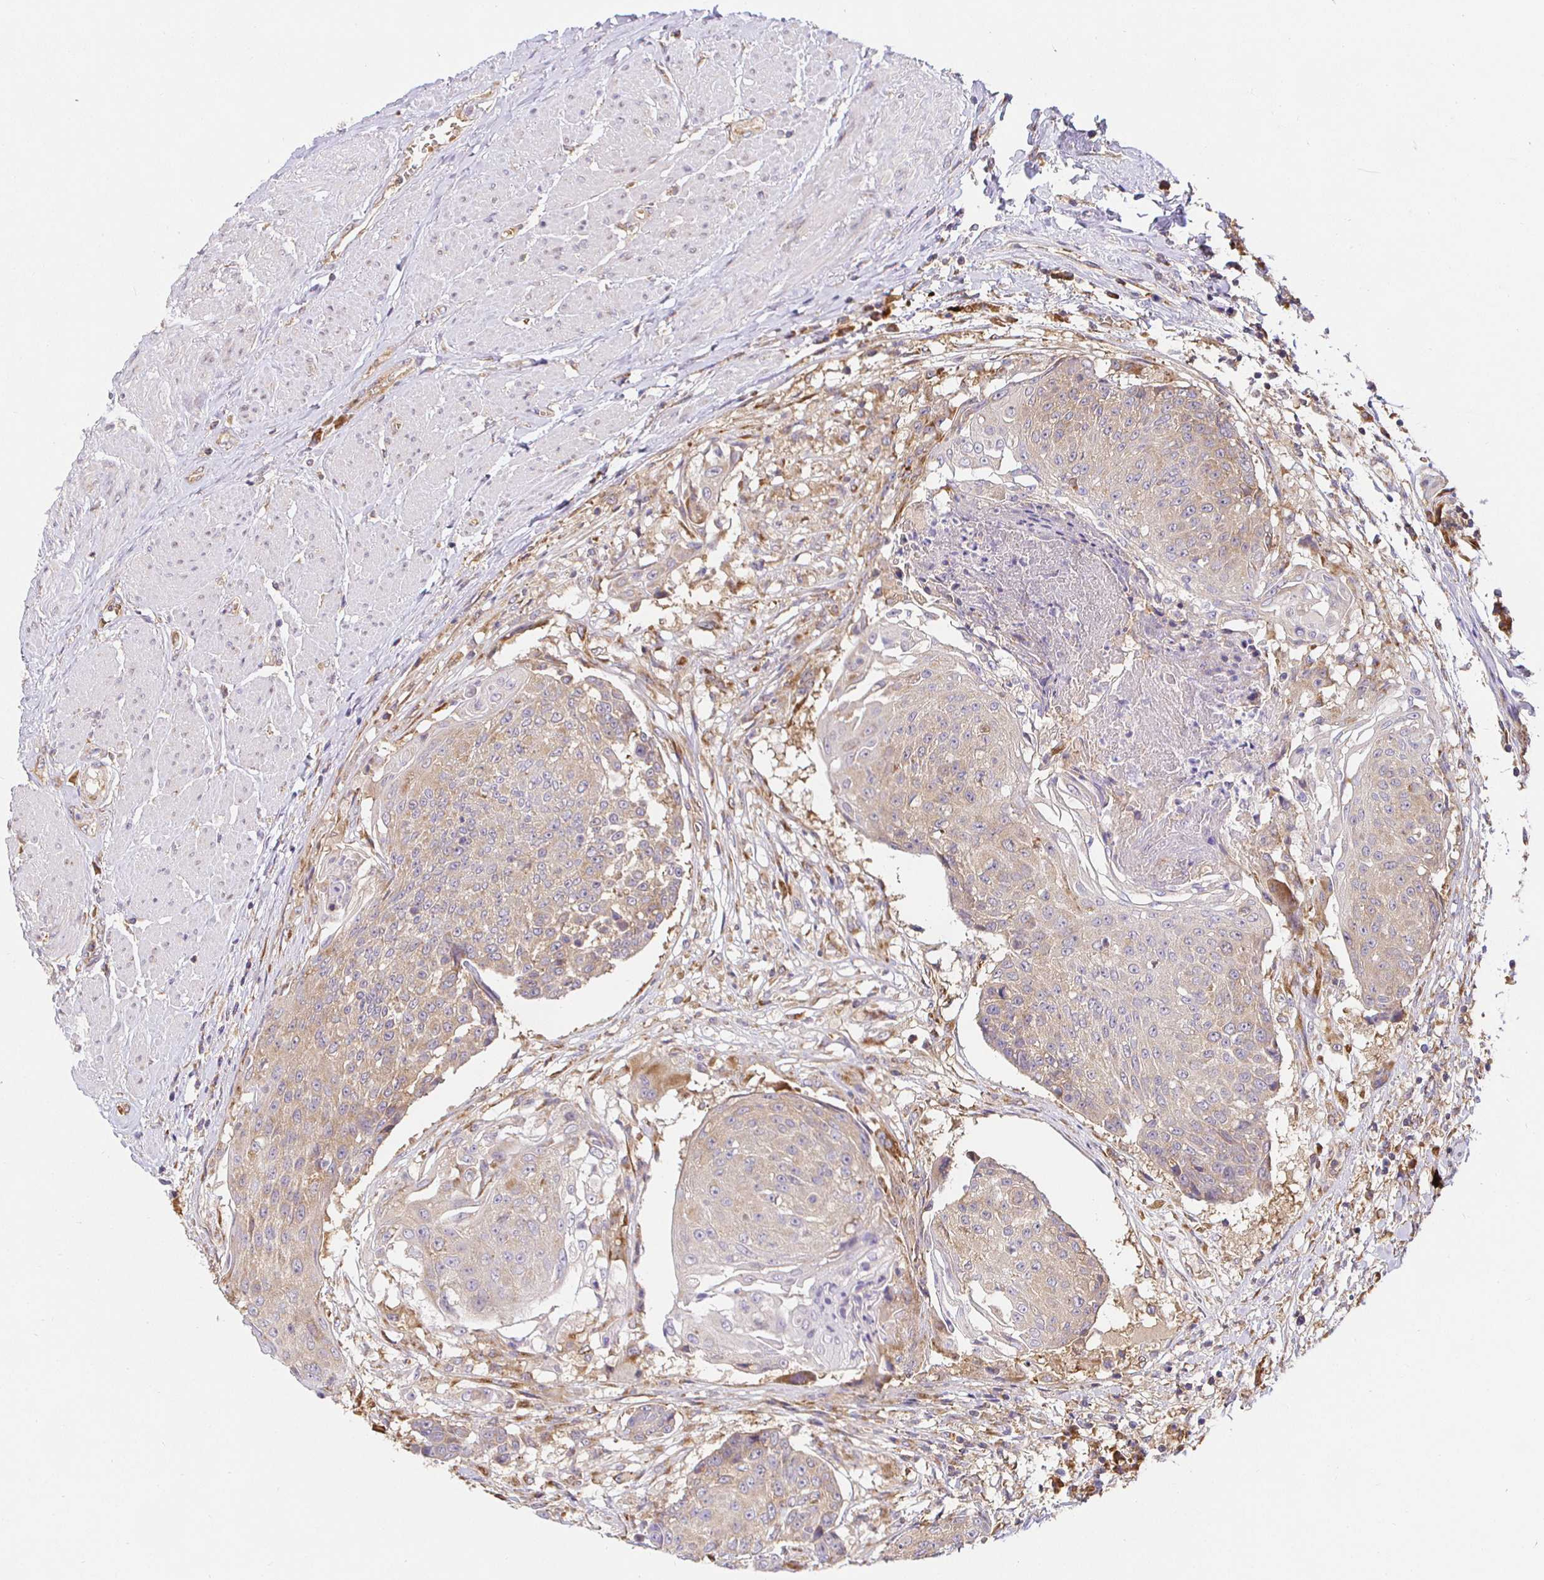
{"staining": {"intensity": "weak", "quantity": "25%-75%", "location": "cytoplasmic/membranous"}, "tissue": "urothelial cancer", "cell_type": "Tumor cells", "image_type": "cancer", "snomed": [{"axis": "morphology", "description": "Urothelial carcinoma, High grade"}, {"axis": "topography", "description": "Urinary bladder"}], "caption": "Urothelial cancer stained with immunohistochemistry (IHC) displays weak cytoplasmic/membranous staining in approximately 25%-75% of tumor cells.", "gene": "IRAK1", "patient": {"sex": "female", "age": 63}}